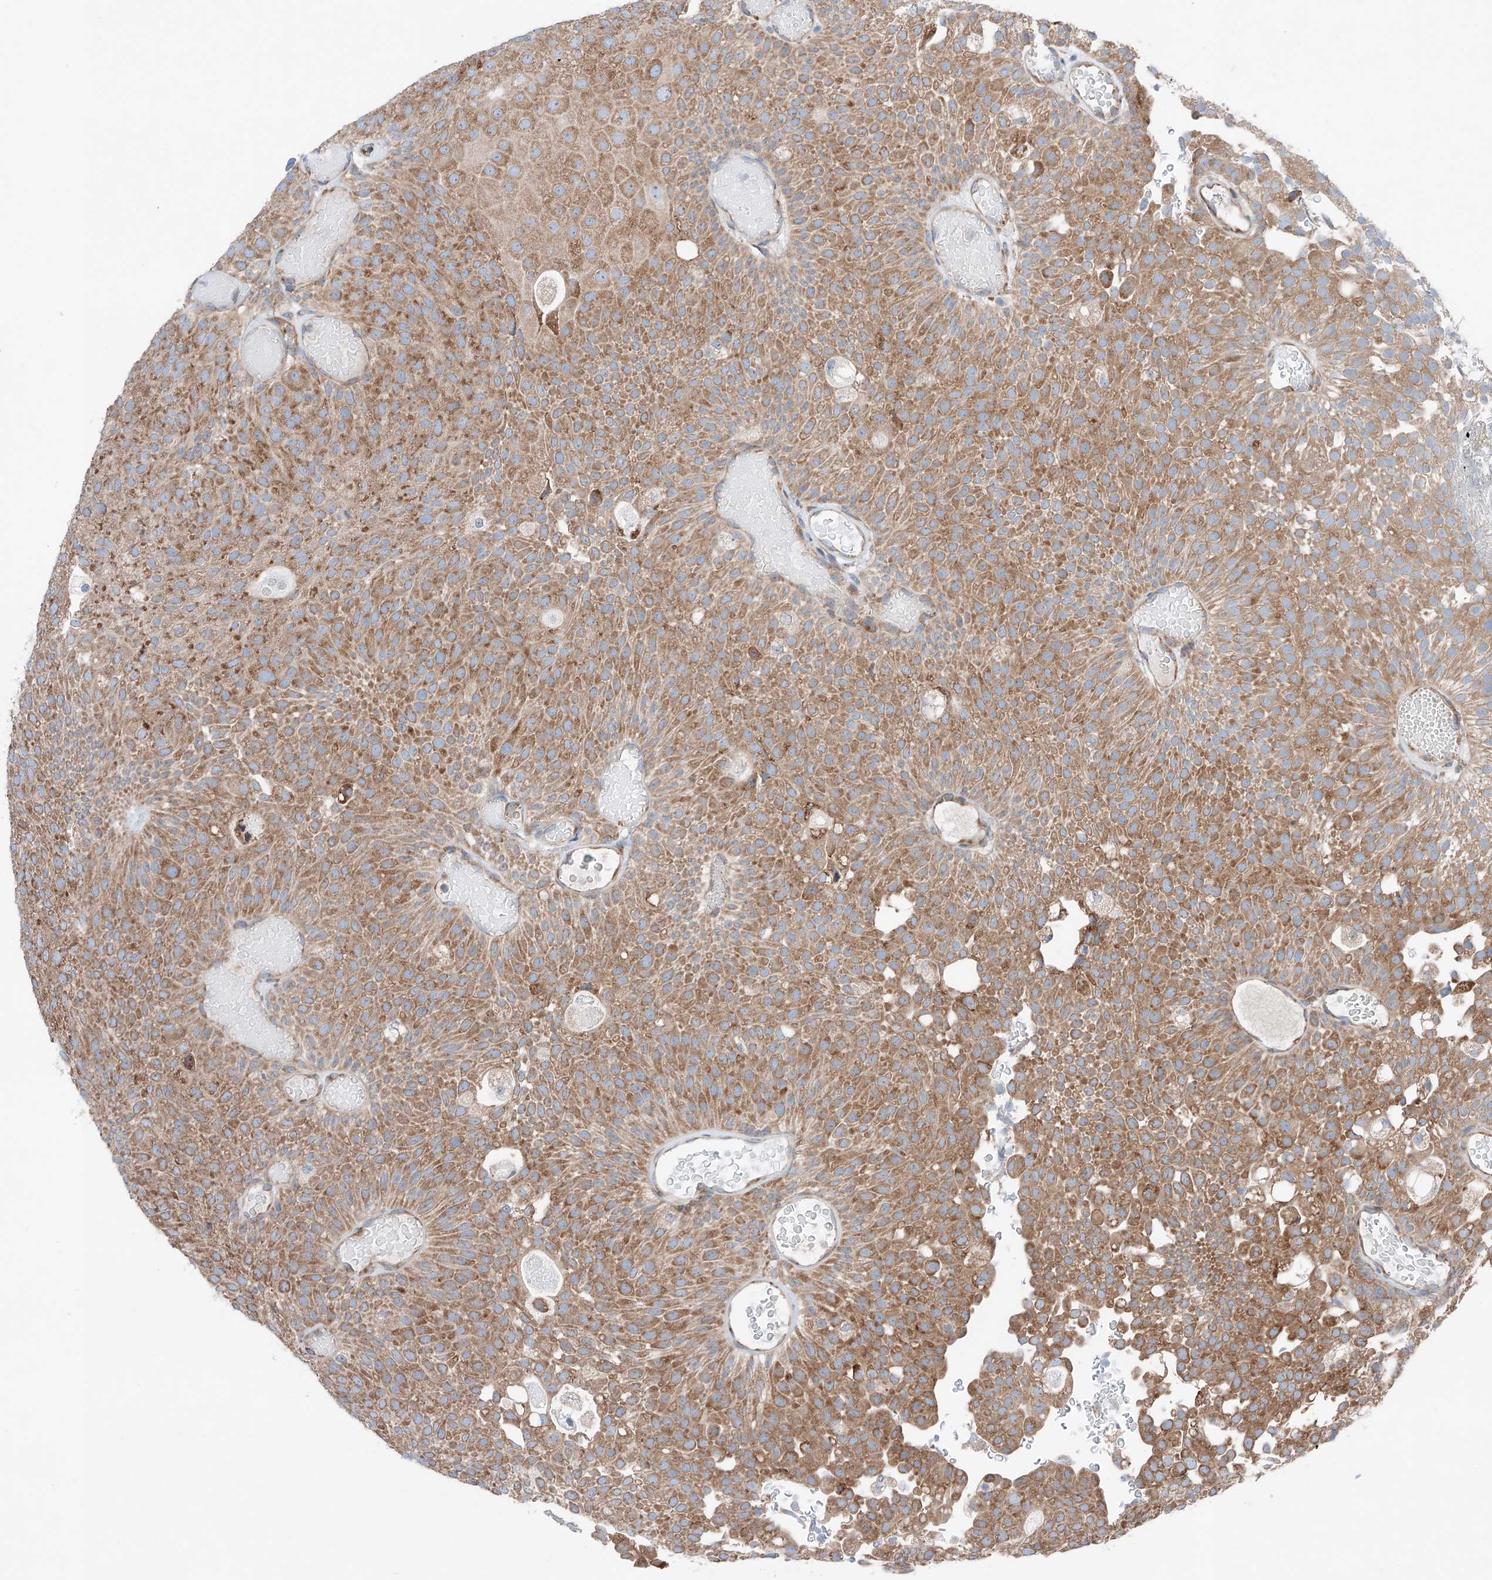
{"staining": {"intensity": "moderate", "quantity": ">75%", "location": "cytoplasmic/membranous"}, "tissue": "urothelial cancer", "cell_type": "Tumor cells", "image_type": "cancer", "snomed": [{"axis": "morphology", "description": "Urothelial carcinoma, Low grade"}, {"axis": "topography", "description": "Urinary bladder"}], "caption": "High-magnification brightfield microscopy of urothelial cancer stained with DAB (3,3'-diaminobenzidine) (brown) and counterstained with hematoxylin (blue). tumor cells exhibit moderate cytoplasmic/membranous positivity is present in approximately>75% of cells.", "gene": "CRELD1", "patient": {"sex": "male", "age": 78}}